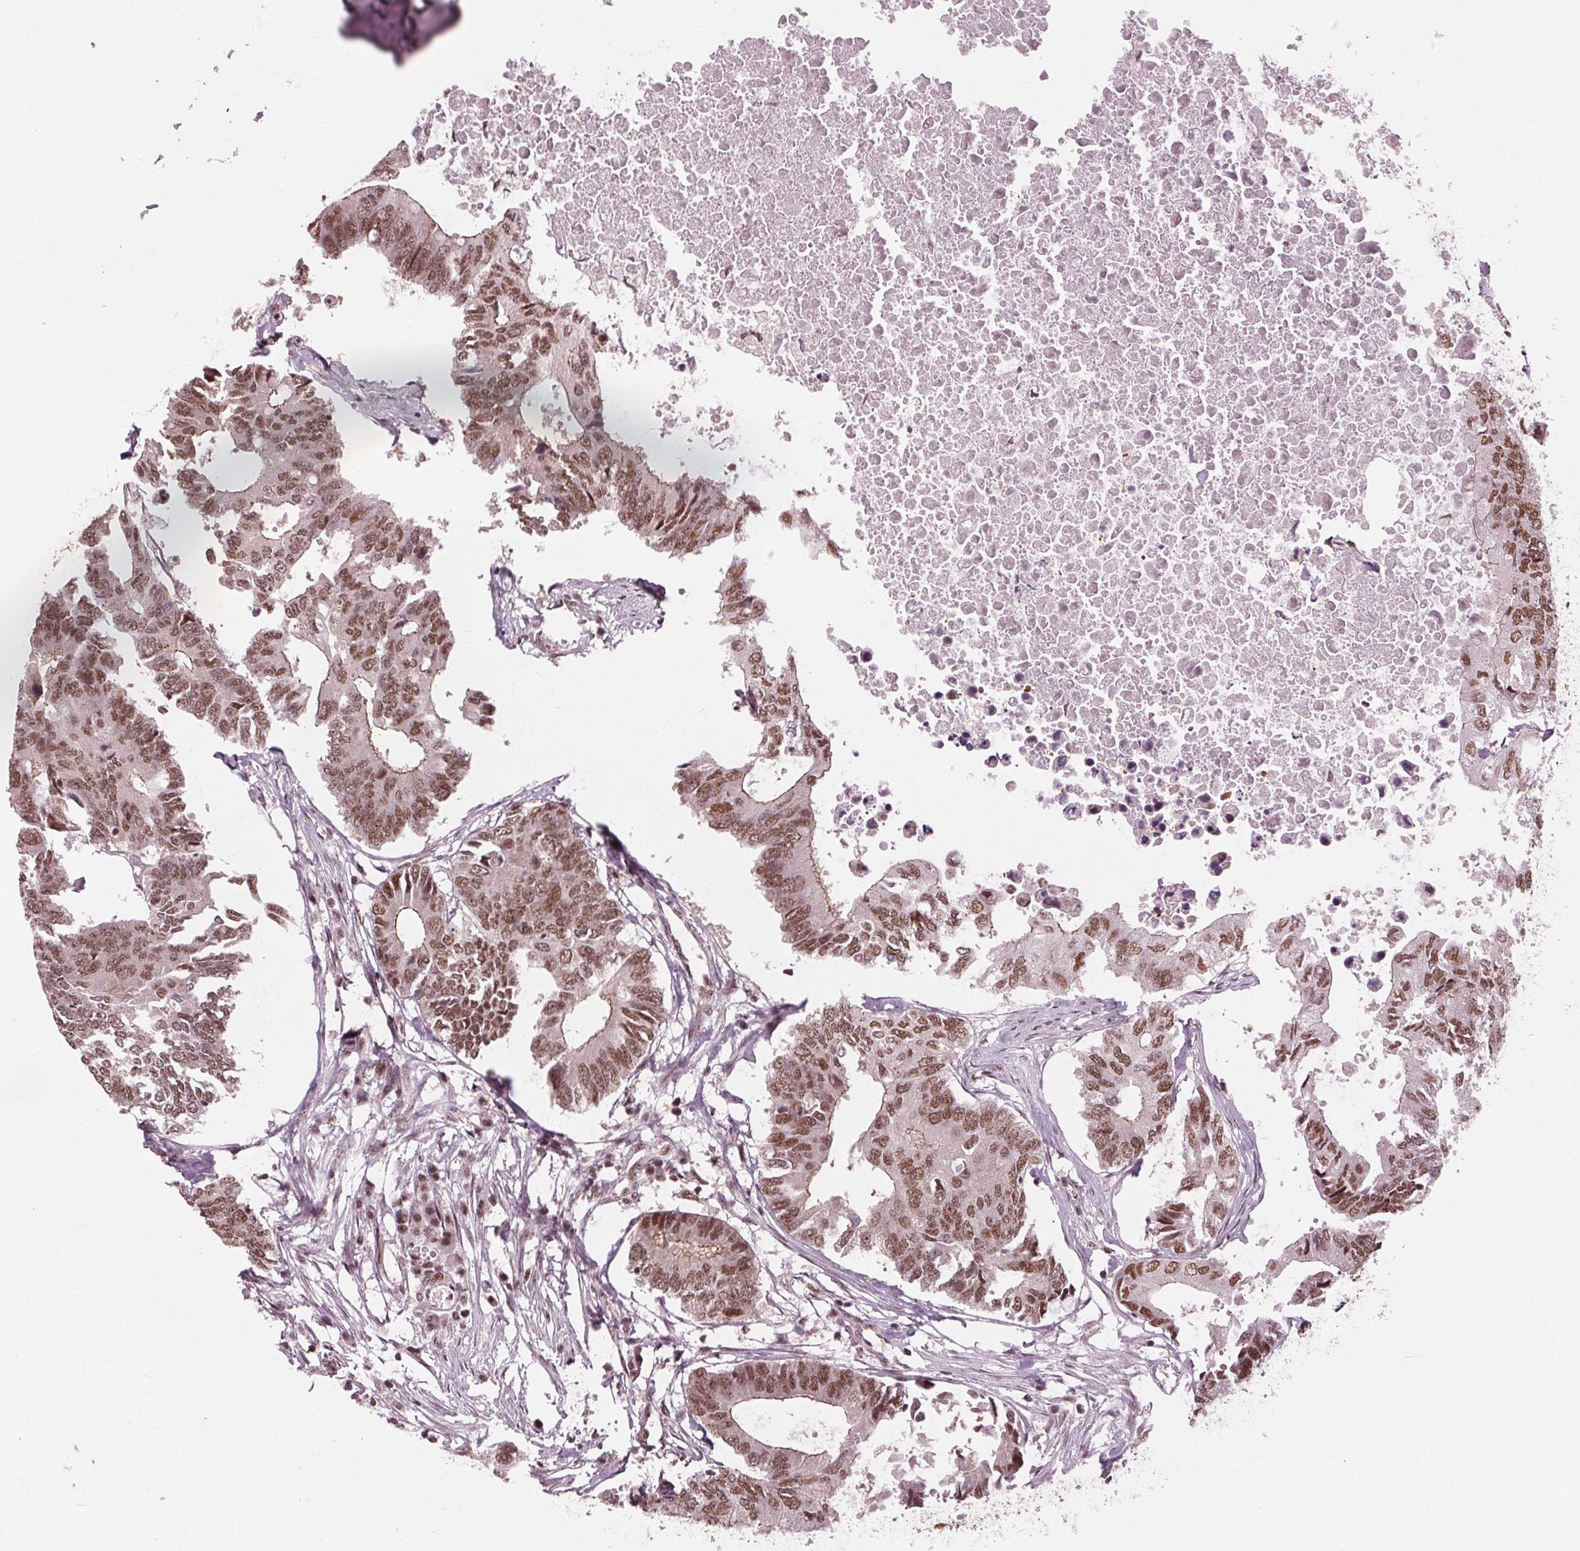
{"staining": {"intensity": "moderate", "quantity": ">75%", "location": "cytoplasmic/membranous,nuclear"}, "tissue": "colorectal cancer", "cell_type": "Tumor cells", "image_type": "cancer", "snomed": [{"axis": "morphology", "description": "Adenocarcinoma, NOS"}, {"axis": "topography", "description": "Colon"}], "caption": "Immunohistochemical staining of human colorectal adenocarcinoma demonstrates medium levels of moderate cytoplasmic/membranous and nuclear protein expression in about >75% of tumor cells. (IHC, brightfield microscopy, high magnification).", "gene": "LSM2", "patient": {"sex": "male", "age": 71}}